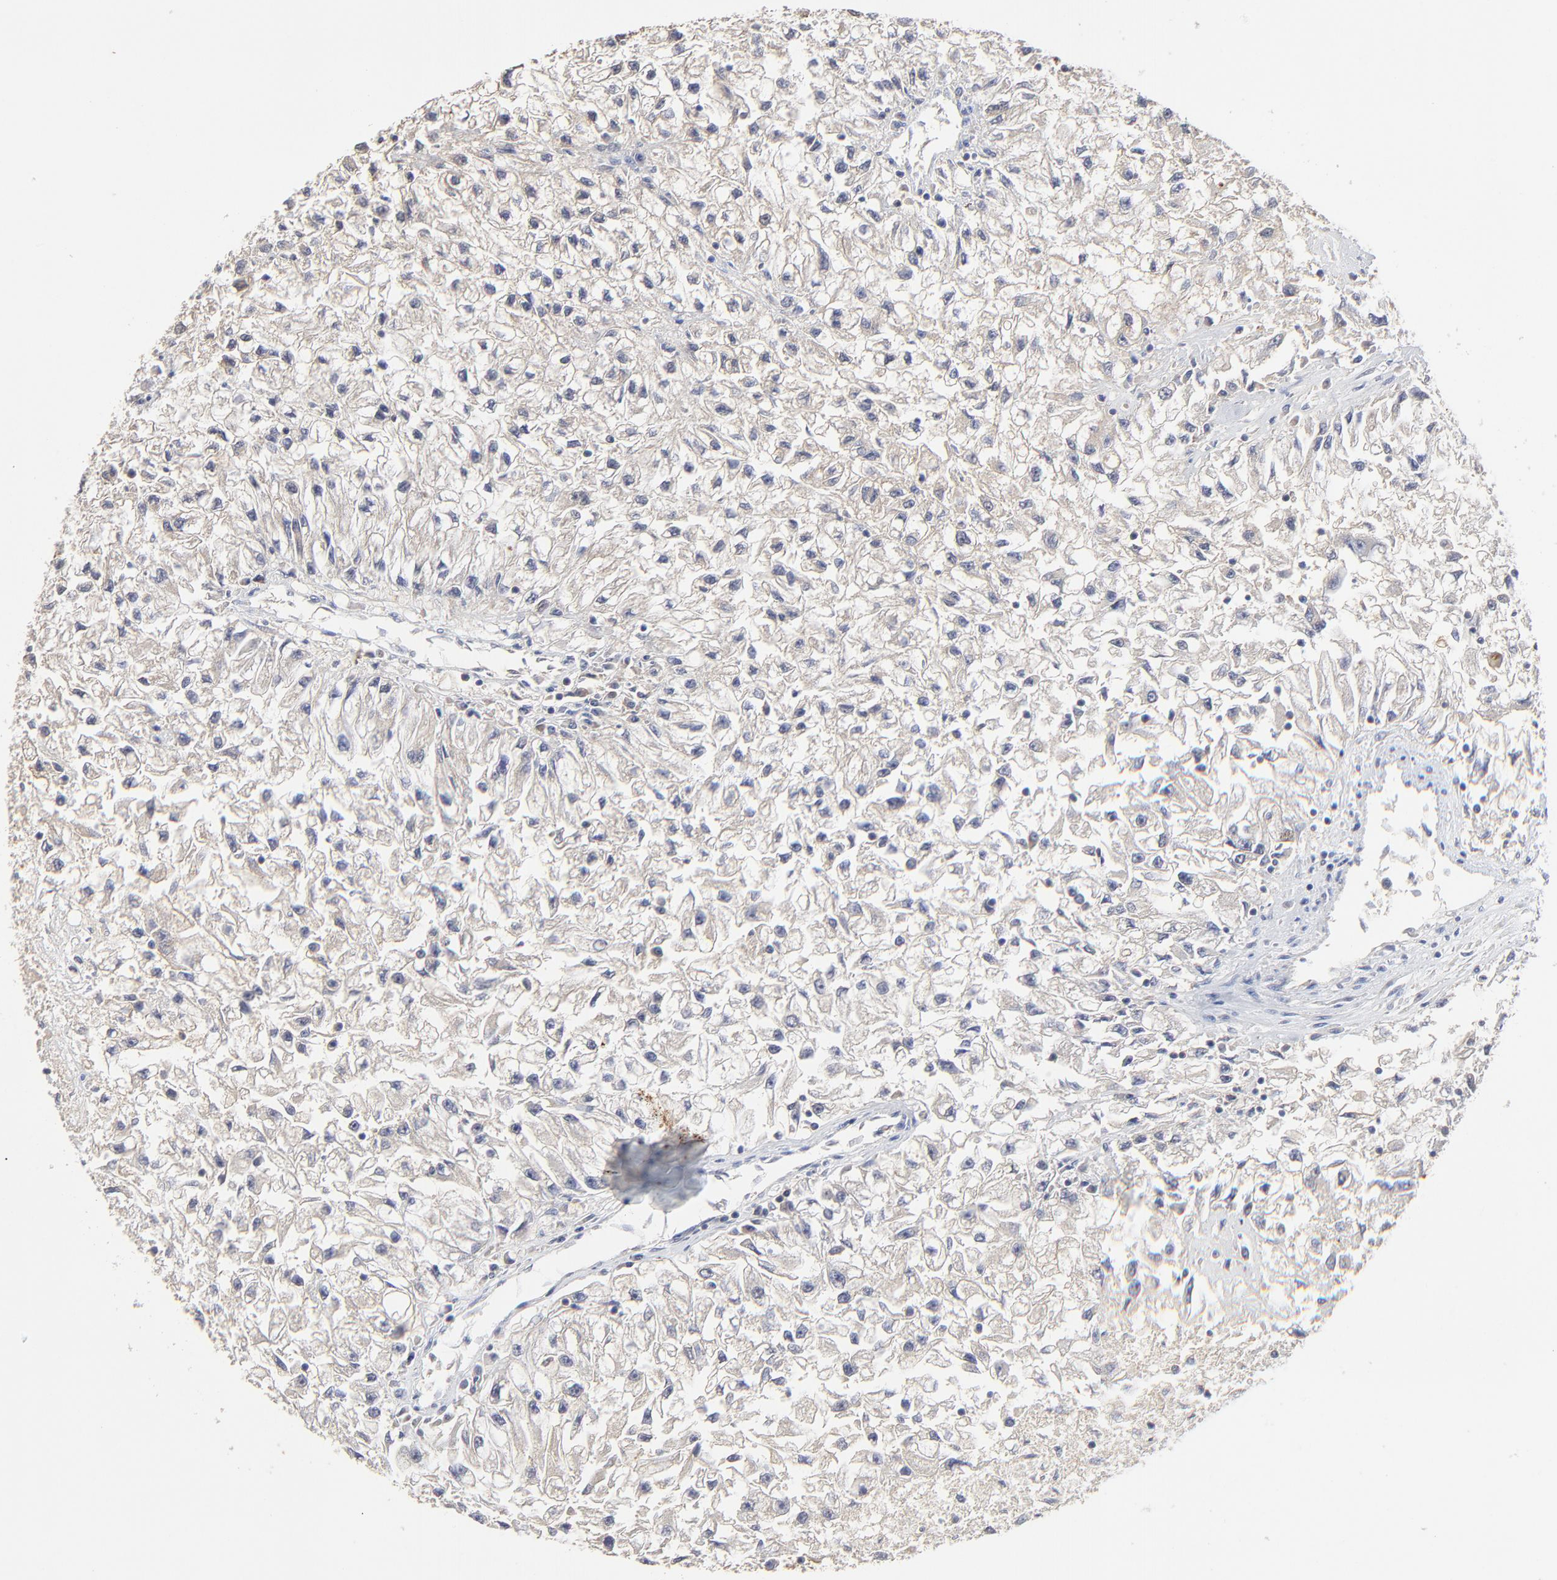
{"staining": {"intensity": "negative", "quantity": "none", "location": "none"}, "tissue": "renal cancer", "cell_type": "Tumor cells", "image_type": "cancer", "snomed": [{"axis": "morphology", "description": "Adenocarcinoma, NOS"}, {"axis": "topography", "description": "Kidney"}], "caption": "Renal adenocarcinoma was stained to show a protein in brown. There is no significant expression in tumor cells.", "gene": "LGALS3", "patient": {"sex": "male", "age": 59}}